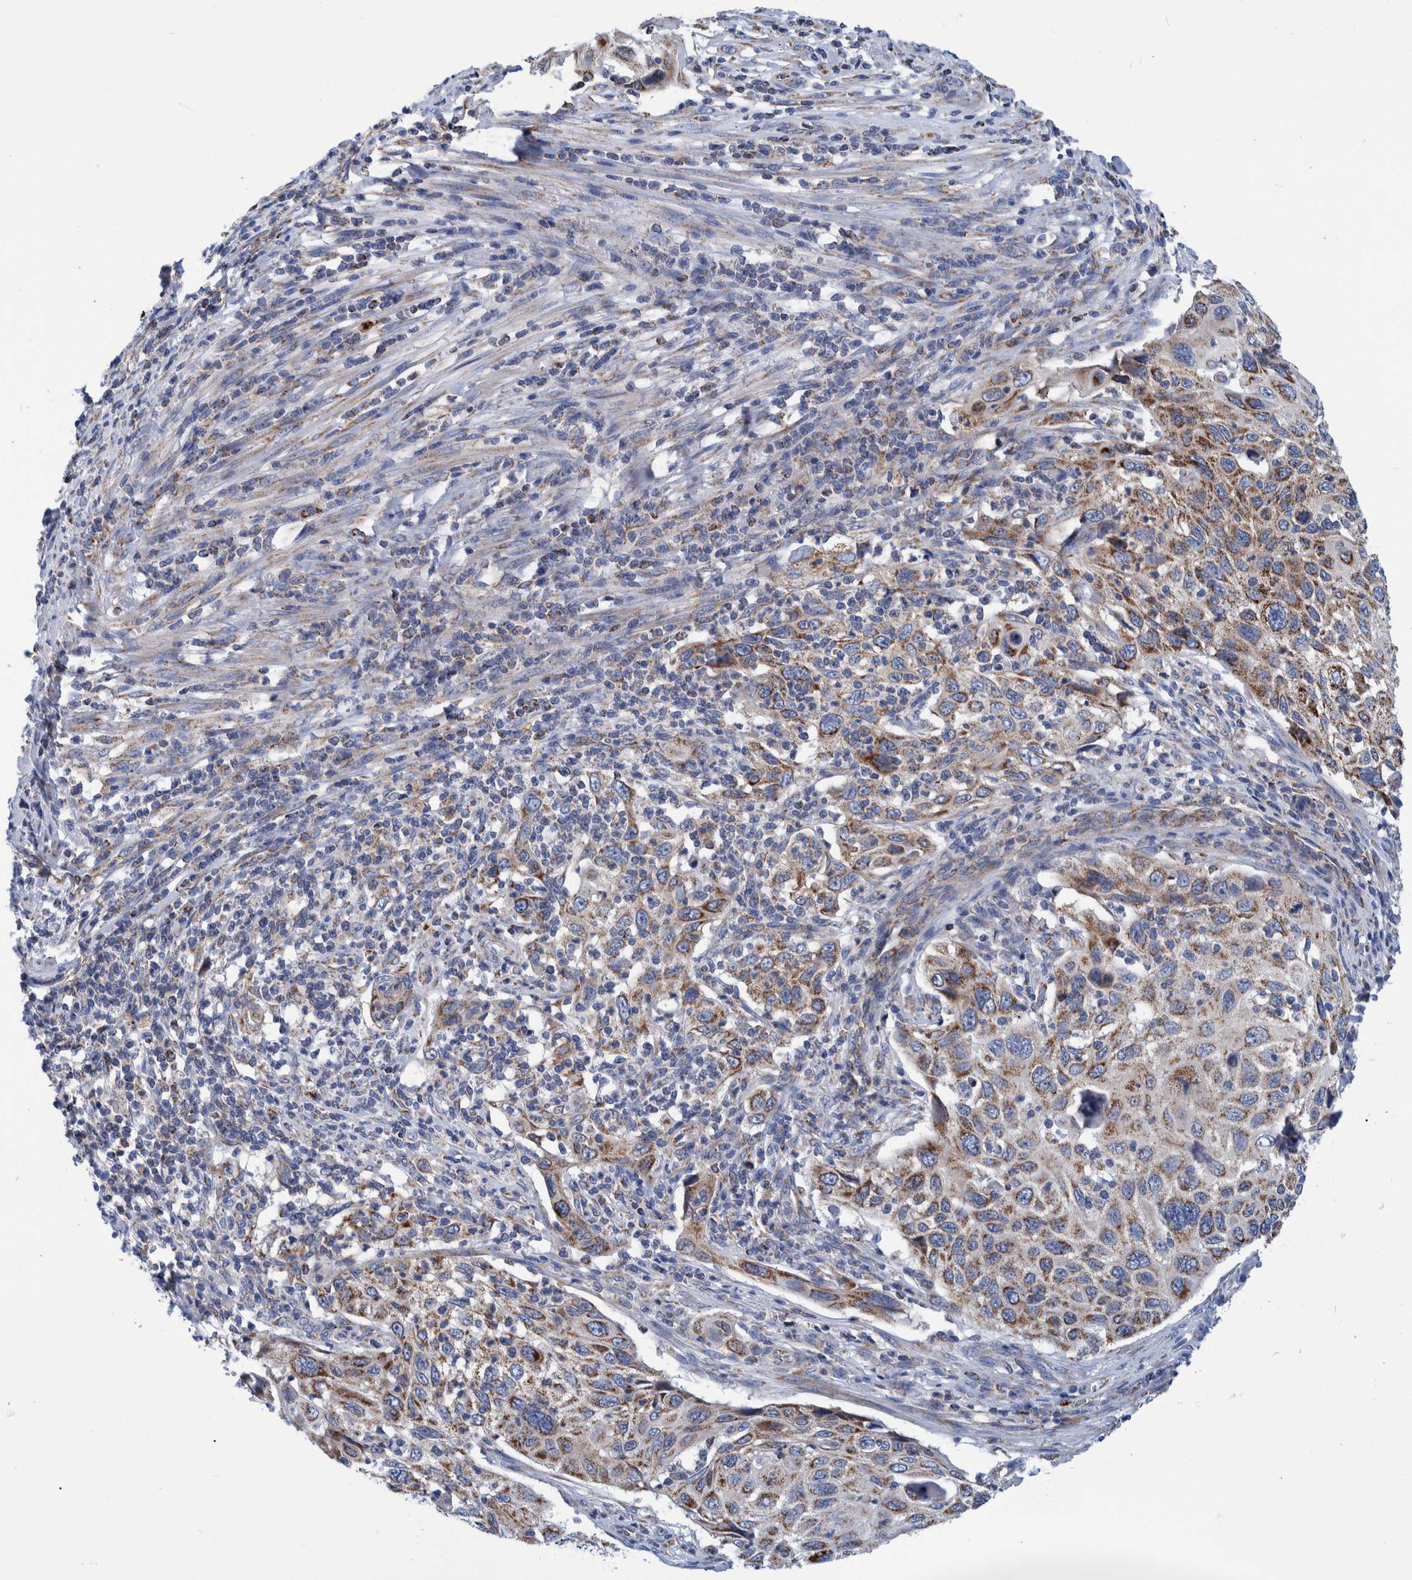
{"staining": {"intensity": "moderate", "quantity": "25%-75%", "location": "cytoplasmic/membranous"}, "tissue": "cervical cancer", "cell_type": "Tumor cells", "image_type": "cancer", "snomed": [{"axis": "morphology", "description": "Squamous cell carcinoma, NOS"}, {"axis": "topography", "description": "Cervix"}], "caption": "Cervical cancer stained with DAB IHC demonstrates medium levels of moderate cytoplasmic/membranous expression in about 25%-75% of tumor cells.", "gene": "BZW2", "patient": {"sex": "female", "age": 70}}